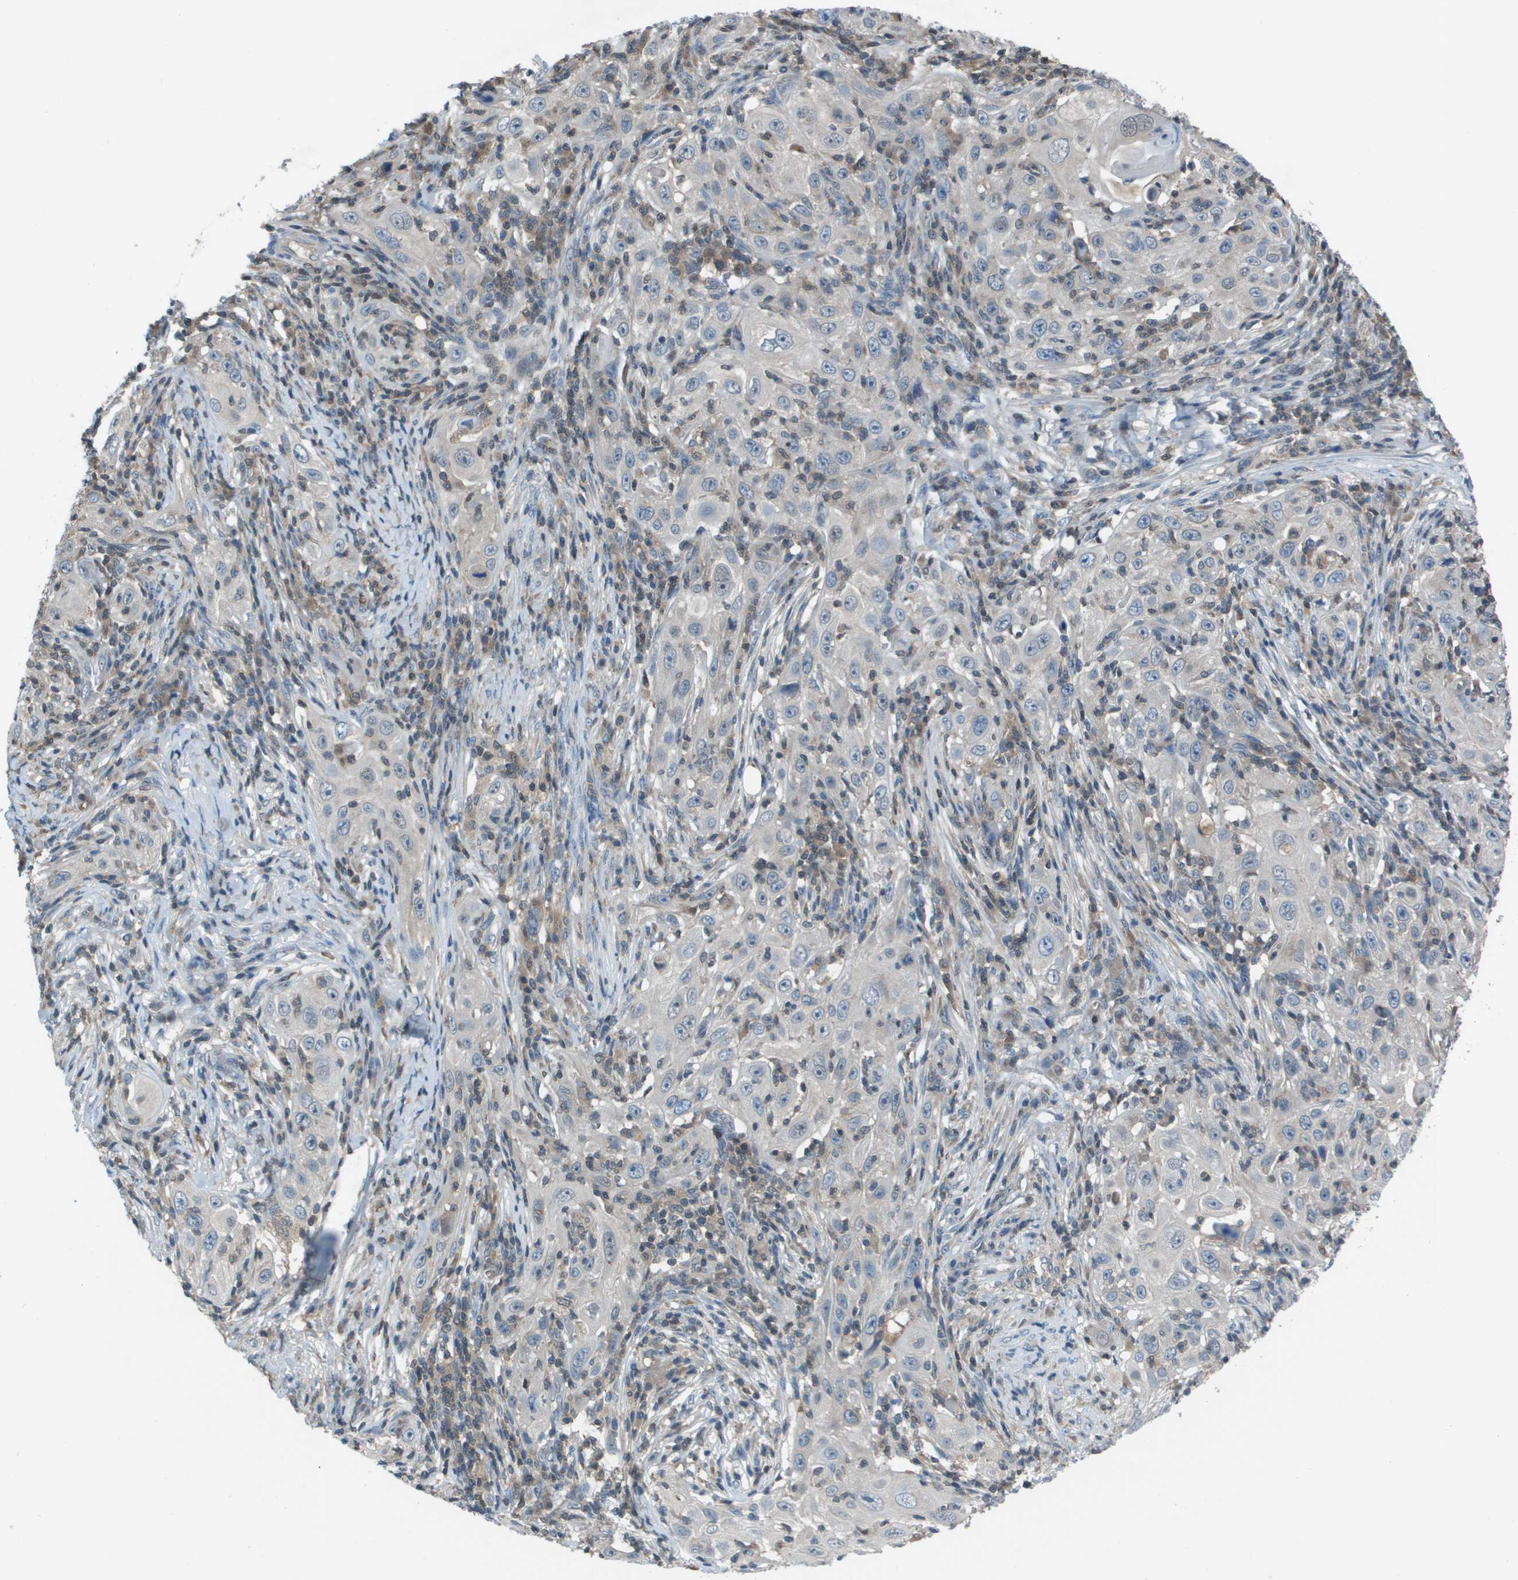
{"staining": {"intensity": "negative", "quantity": "none", "location": "none"}, "tissue": "skin cancer", "cell_type": "Tumor cells", "image_type": "cancer", "snomed": [{"axis": "morphology", "description": "Squamous cell carcinoma, NOS"}, {"axis": "topography", "description": "Skin"}], "caption": "Image shows no protein staining in tumor cells of skin cancer tissue.", "gene": "CAMK4", "patient": {"sex": "female", "age": 88}}